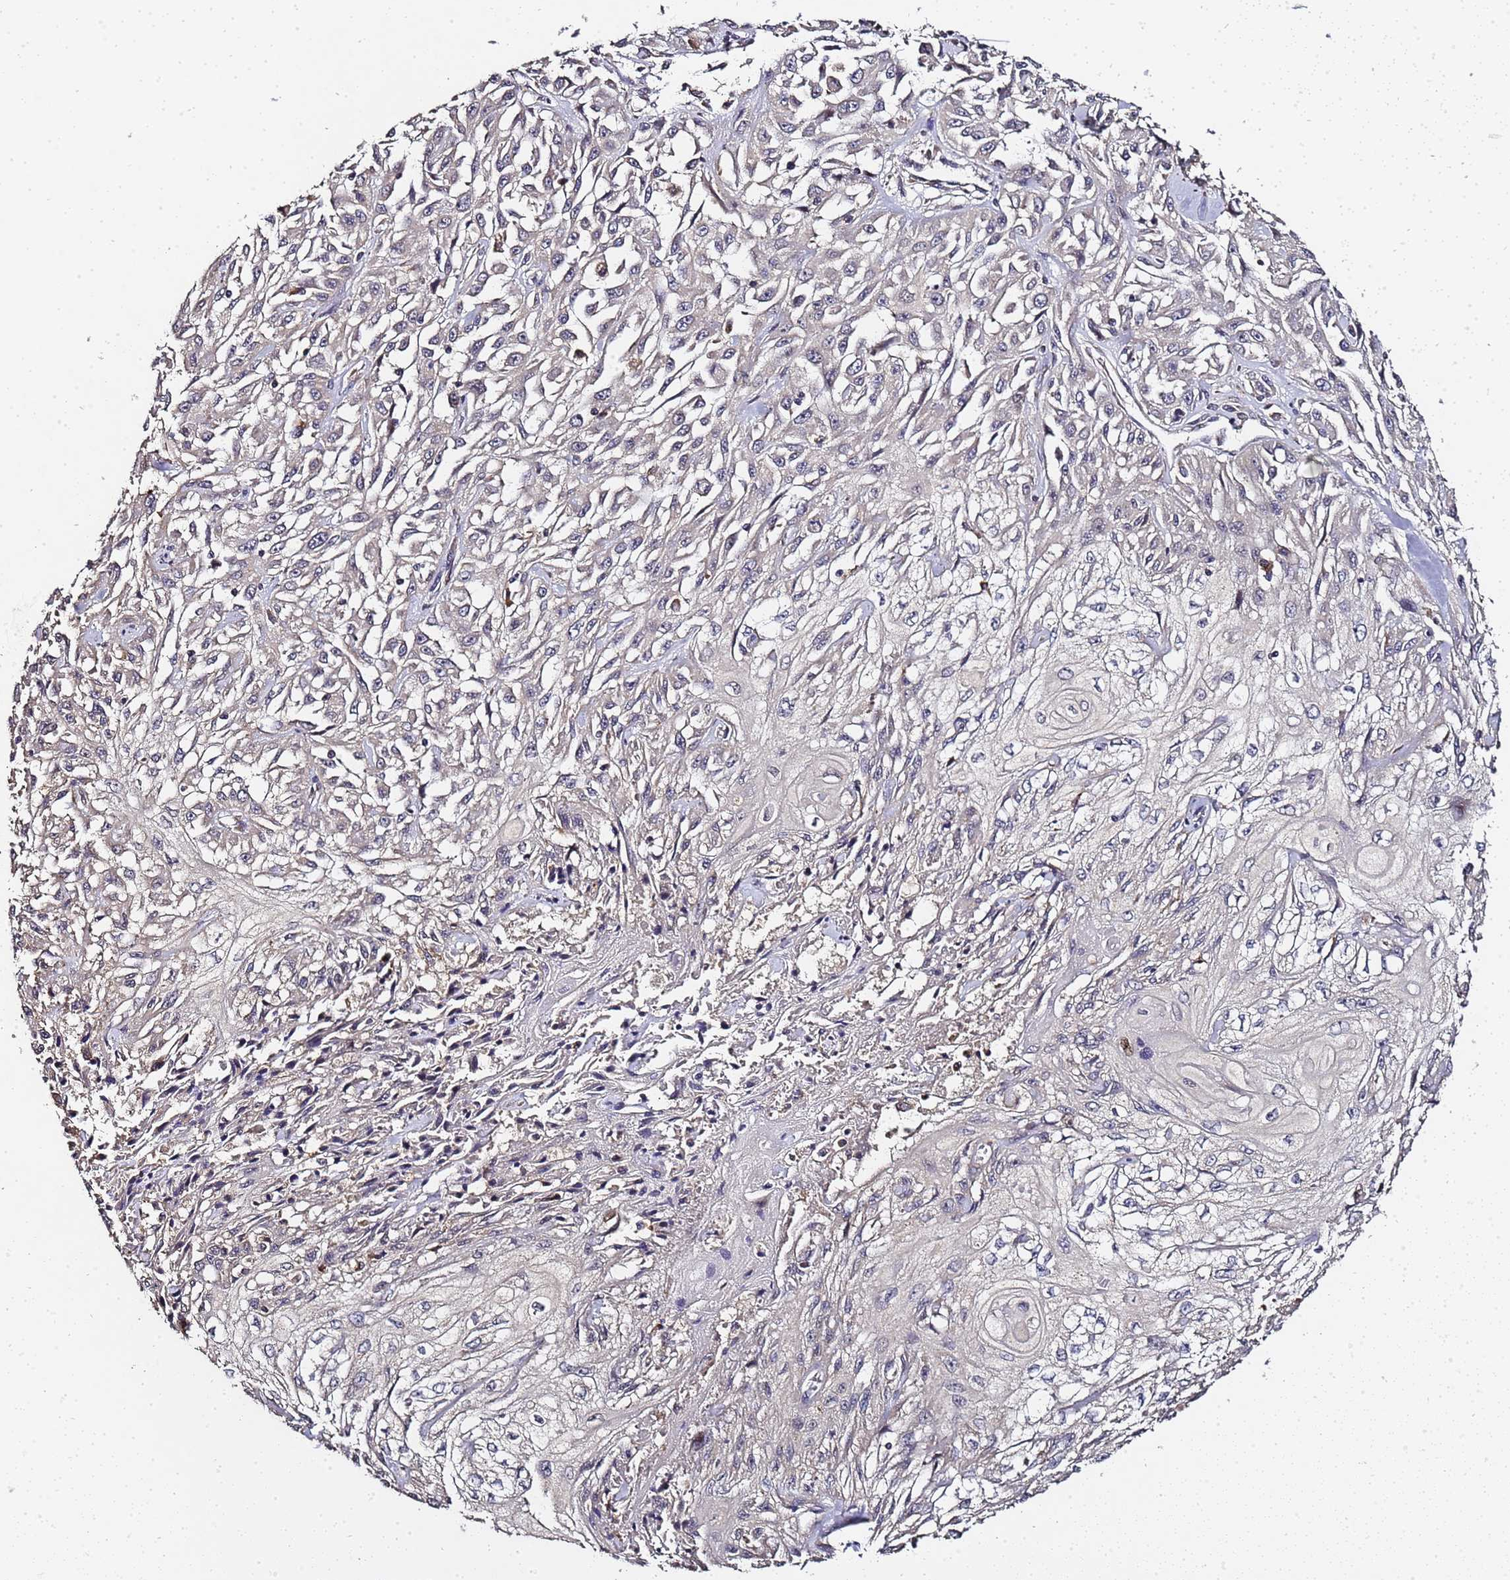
{"staining": {"intensity": "negative", "quantity": "none", "location": "none"}, "tissue": "skin cancer", "cell_type": "Tumor cells", "image_type": "cancer", "snomed": [{"axis": "morphology", "description": "Squamous cell carcinoma, NOS"}, {"axis": "morphology", "description": "Squamous cell carcinoma, metastatic, NOS"}, {"axis": "topography", "description": "Skin"}, {"axis": "topography", "description": "Lymph node"}], "caption": "IHC micrograph of squamous cell carcinoma (skin) stained for a protein (brown), which demonstrates no expression in tumor cells. Brightfield microscopy of immunohistochemistry (IHC) stained with DAB (brown) and hematoxylin (blue), captured at high magnification.", "gene": "LGI4", "patient": {"sex": "male", "age": 75}}